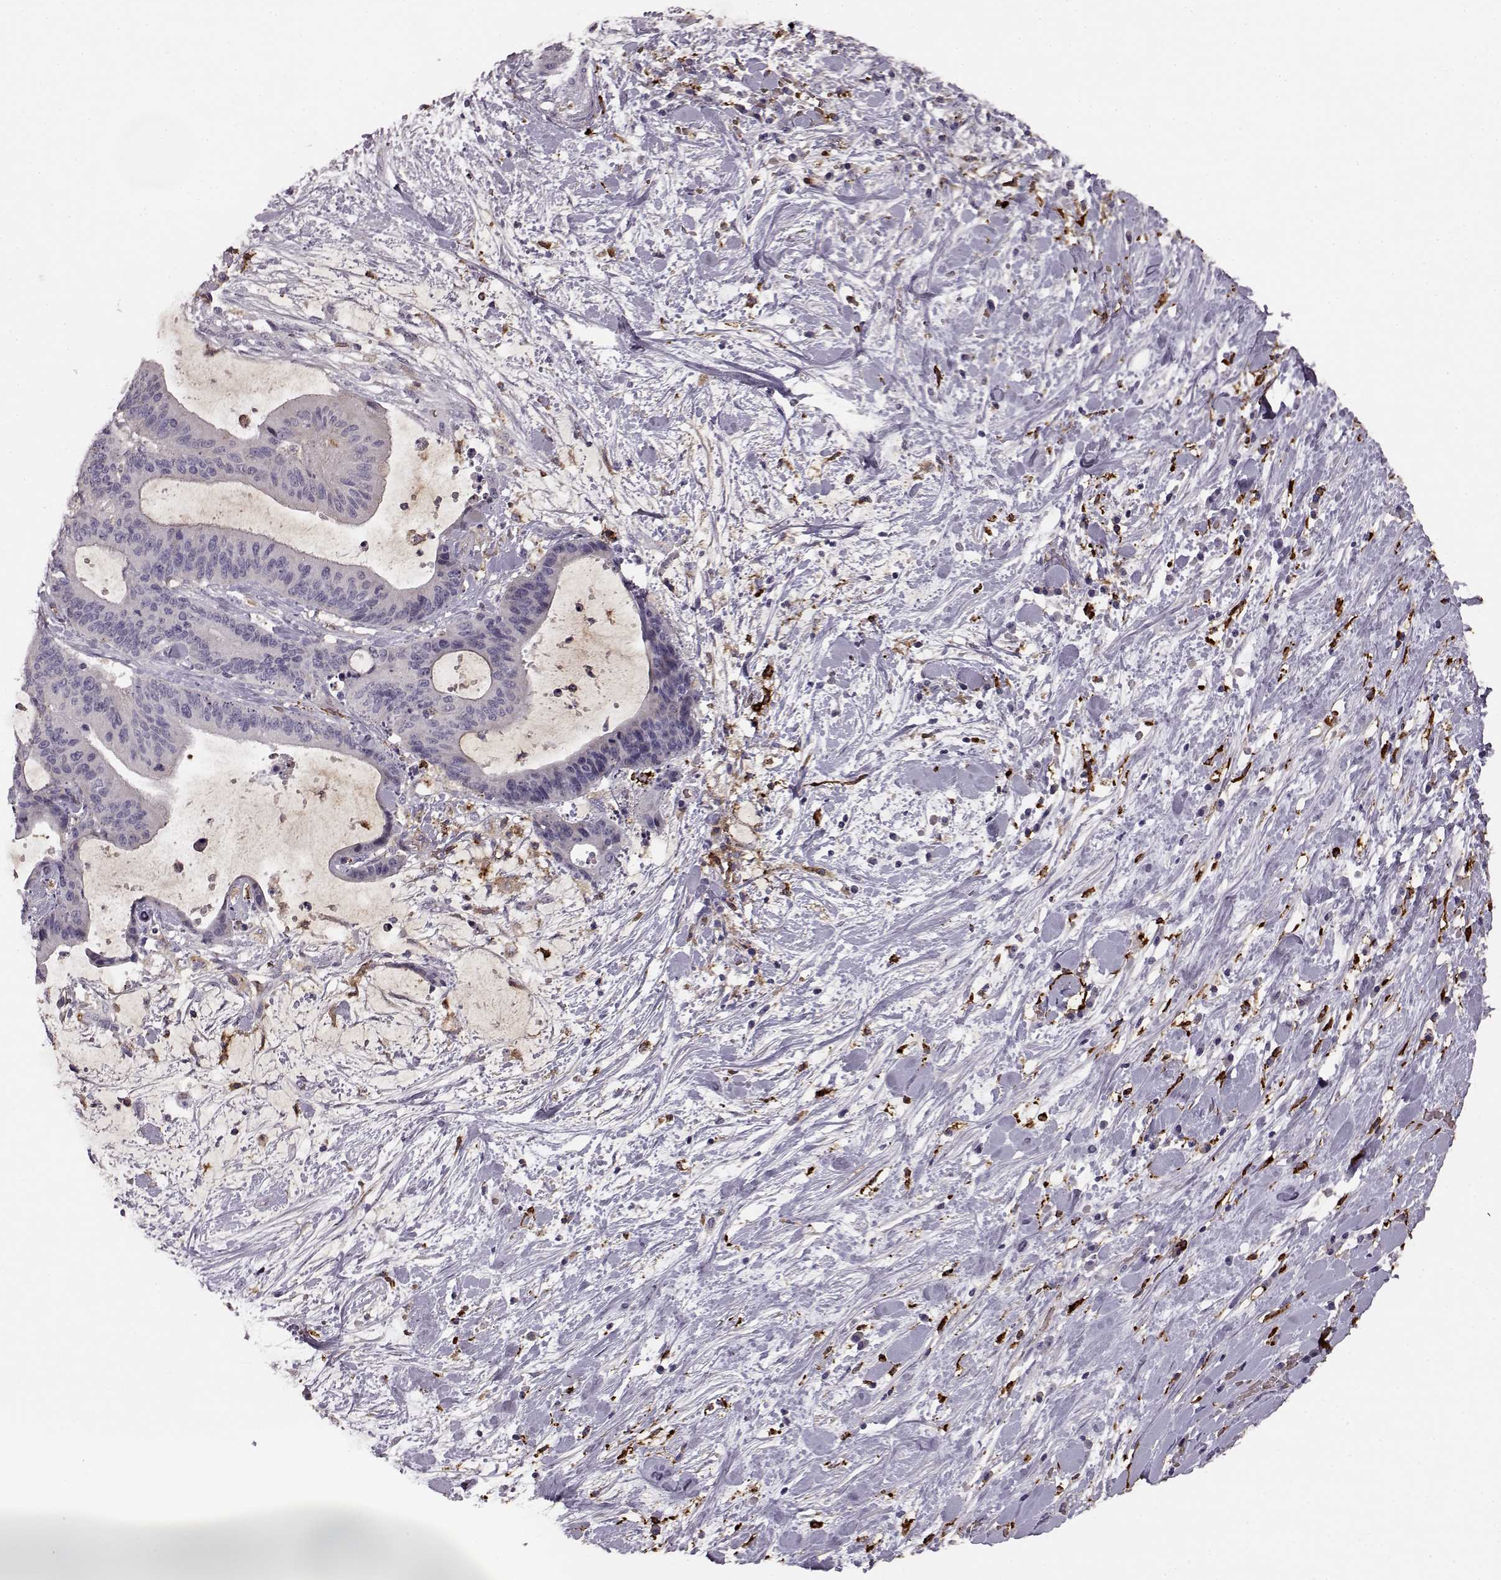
{"staining": {"intensity": "negative", "quantity": "none", "location": "none"}, "tissue": "liver cancer", "cell_type": "Tumor cells", "image_type": "cancer", "snomed": [{"axis": "morphology", "description": "Cholangiocarcinoma"}, {"axis": "topography", "description": "Liver"}], "caption": "High power microscopy histopathology image of an IHC photomicrograph of liver cancer (cholangiocarcinoma), revealing no significant positivity in tumor cells.", "gene": "CCNF", "patient": {"sex": "female", "age": 73}}